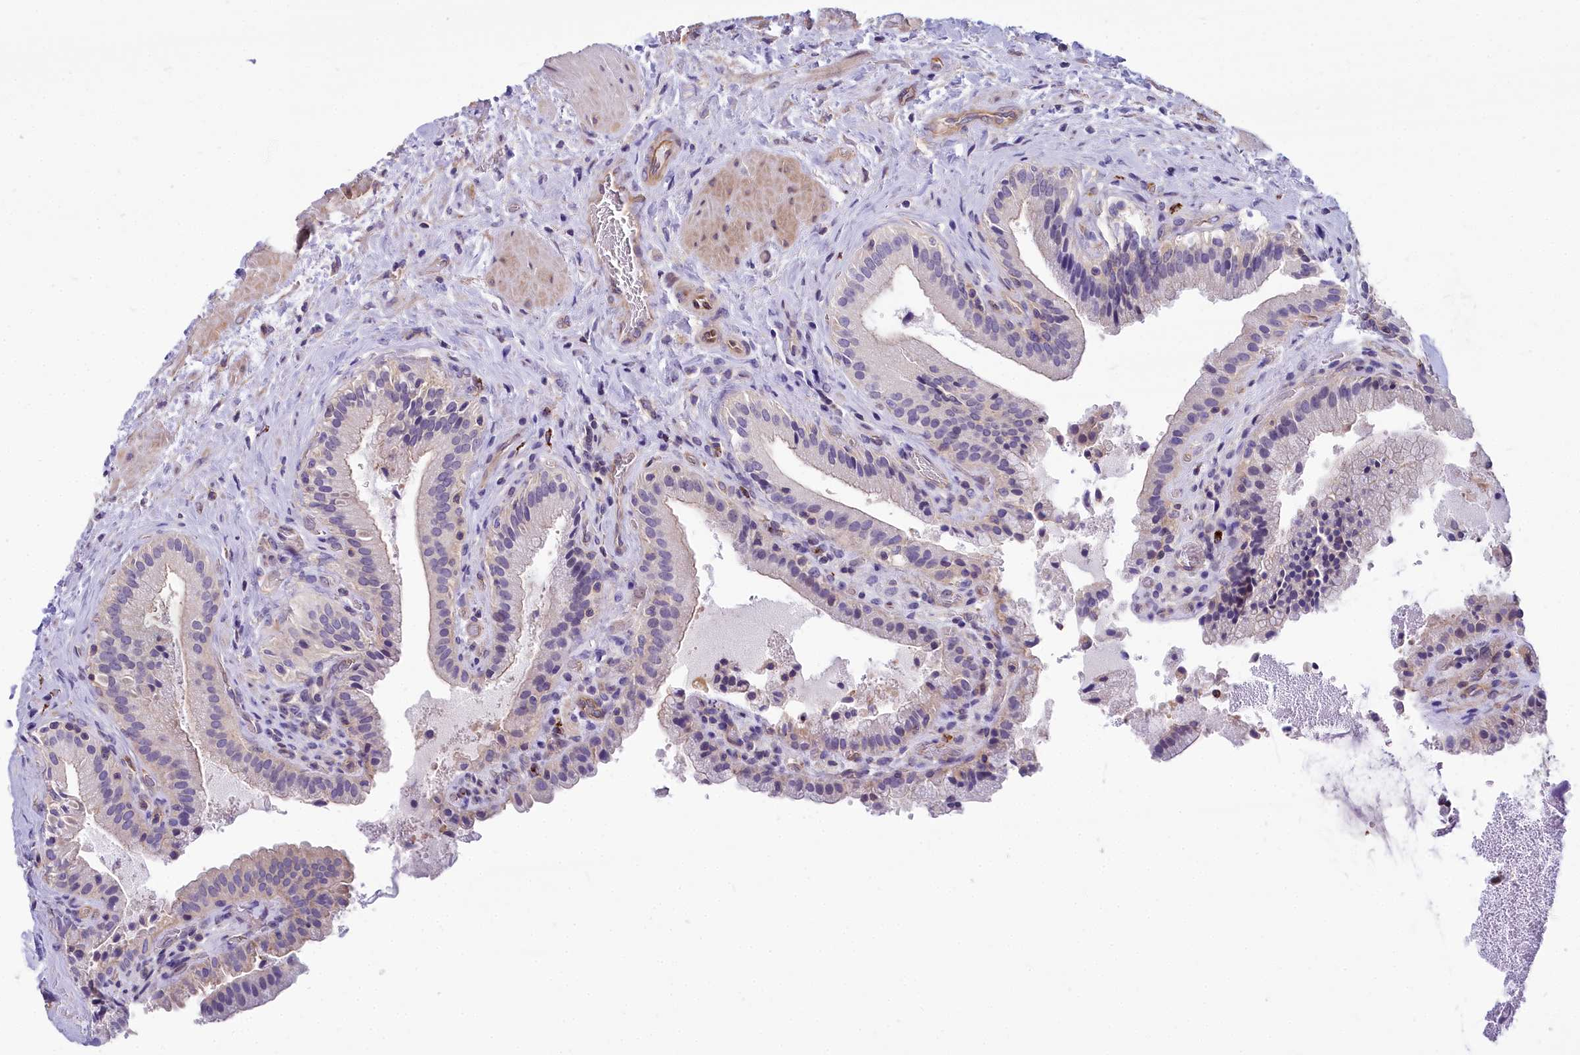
{"staining": {"intensity": "weak", "quantity": "25%-75%", "location": "cytoplasmic/membranous"}, "tissue": "gallbladder", "cell_type": "Glandular cells", "image_type": "normal", "snomed": [{"axis": "morphology", "description": "Normal tissue, NOS"}, {"axis": "topography", "description": "Gallbladder"}], "caption": "A brown stain highlights weak cytoplasmic/membranous expression of a protein in glandular cells of benign gallbladder. (Stains: DAB (3,3'-diaminobenzidine) in brown, nuclei in blue, Microscopy: brightfield microscopy at high magnification).", "gene": "HLA", "patient": {"sex": "male", "age": 24}}